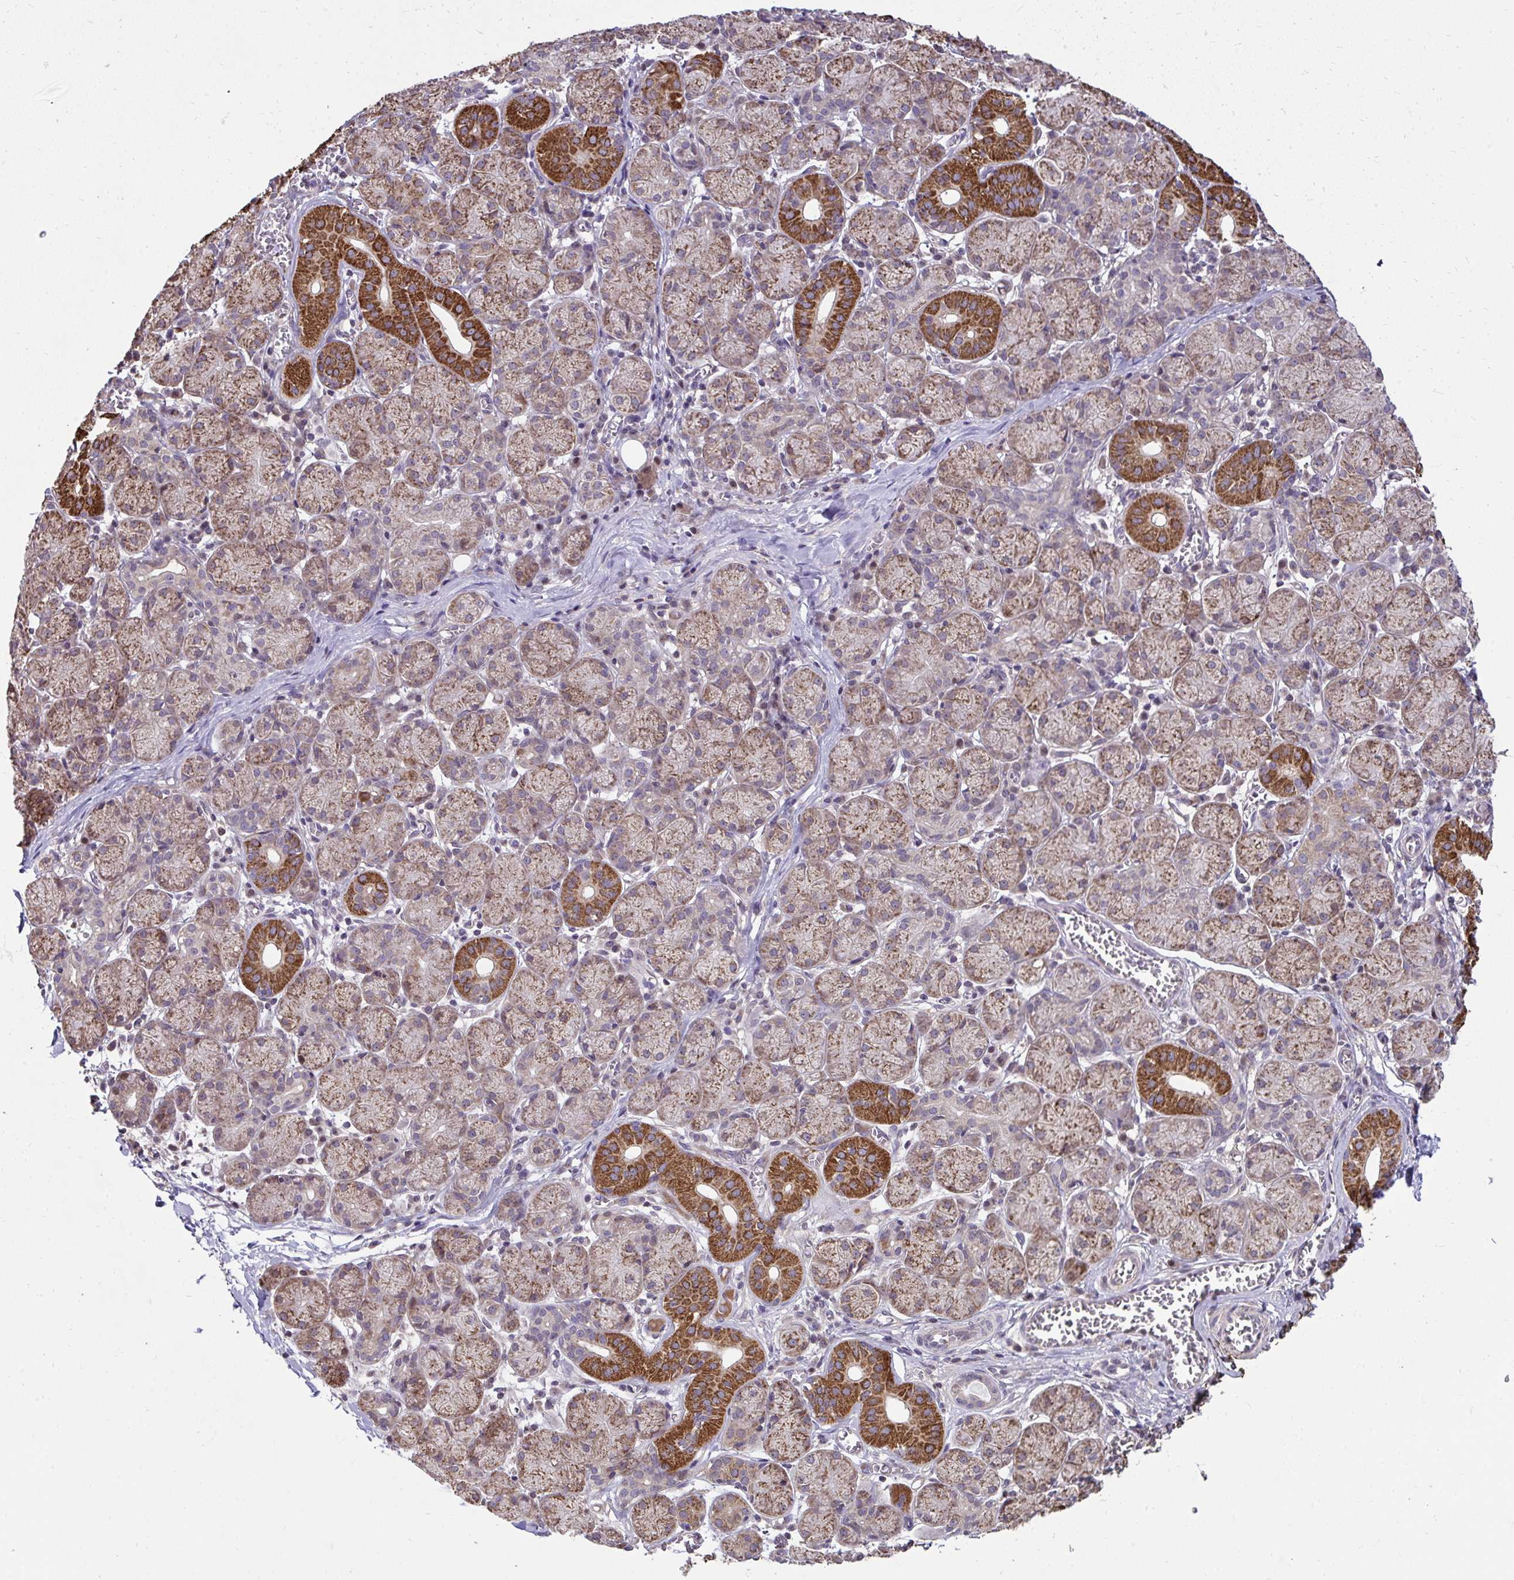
{"staining": {"intensity": "strong", "quantity": "25%-75%", "location": "cytoplasmic/membranous"}, "tissue": "salivary gland", "cell_type": "Glandular cells", "image_type": "normal", "snomed": [{"axis": "morphology", "description": "Normal tissue, NOS"}, {"axis": "topography", "description": "Salivary gland"}], "caption": "A photomicrograph of human salivary gland stained for a protein demonstrates strong cytoplasmic/membranous brown staining in glandular cells.", "gene": "RDH14", "patient": {"sex": "female", "age": 24}}